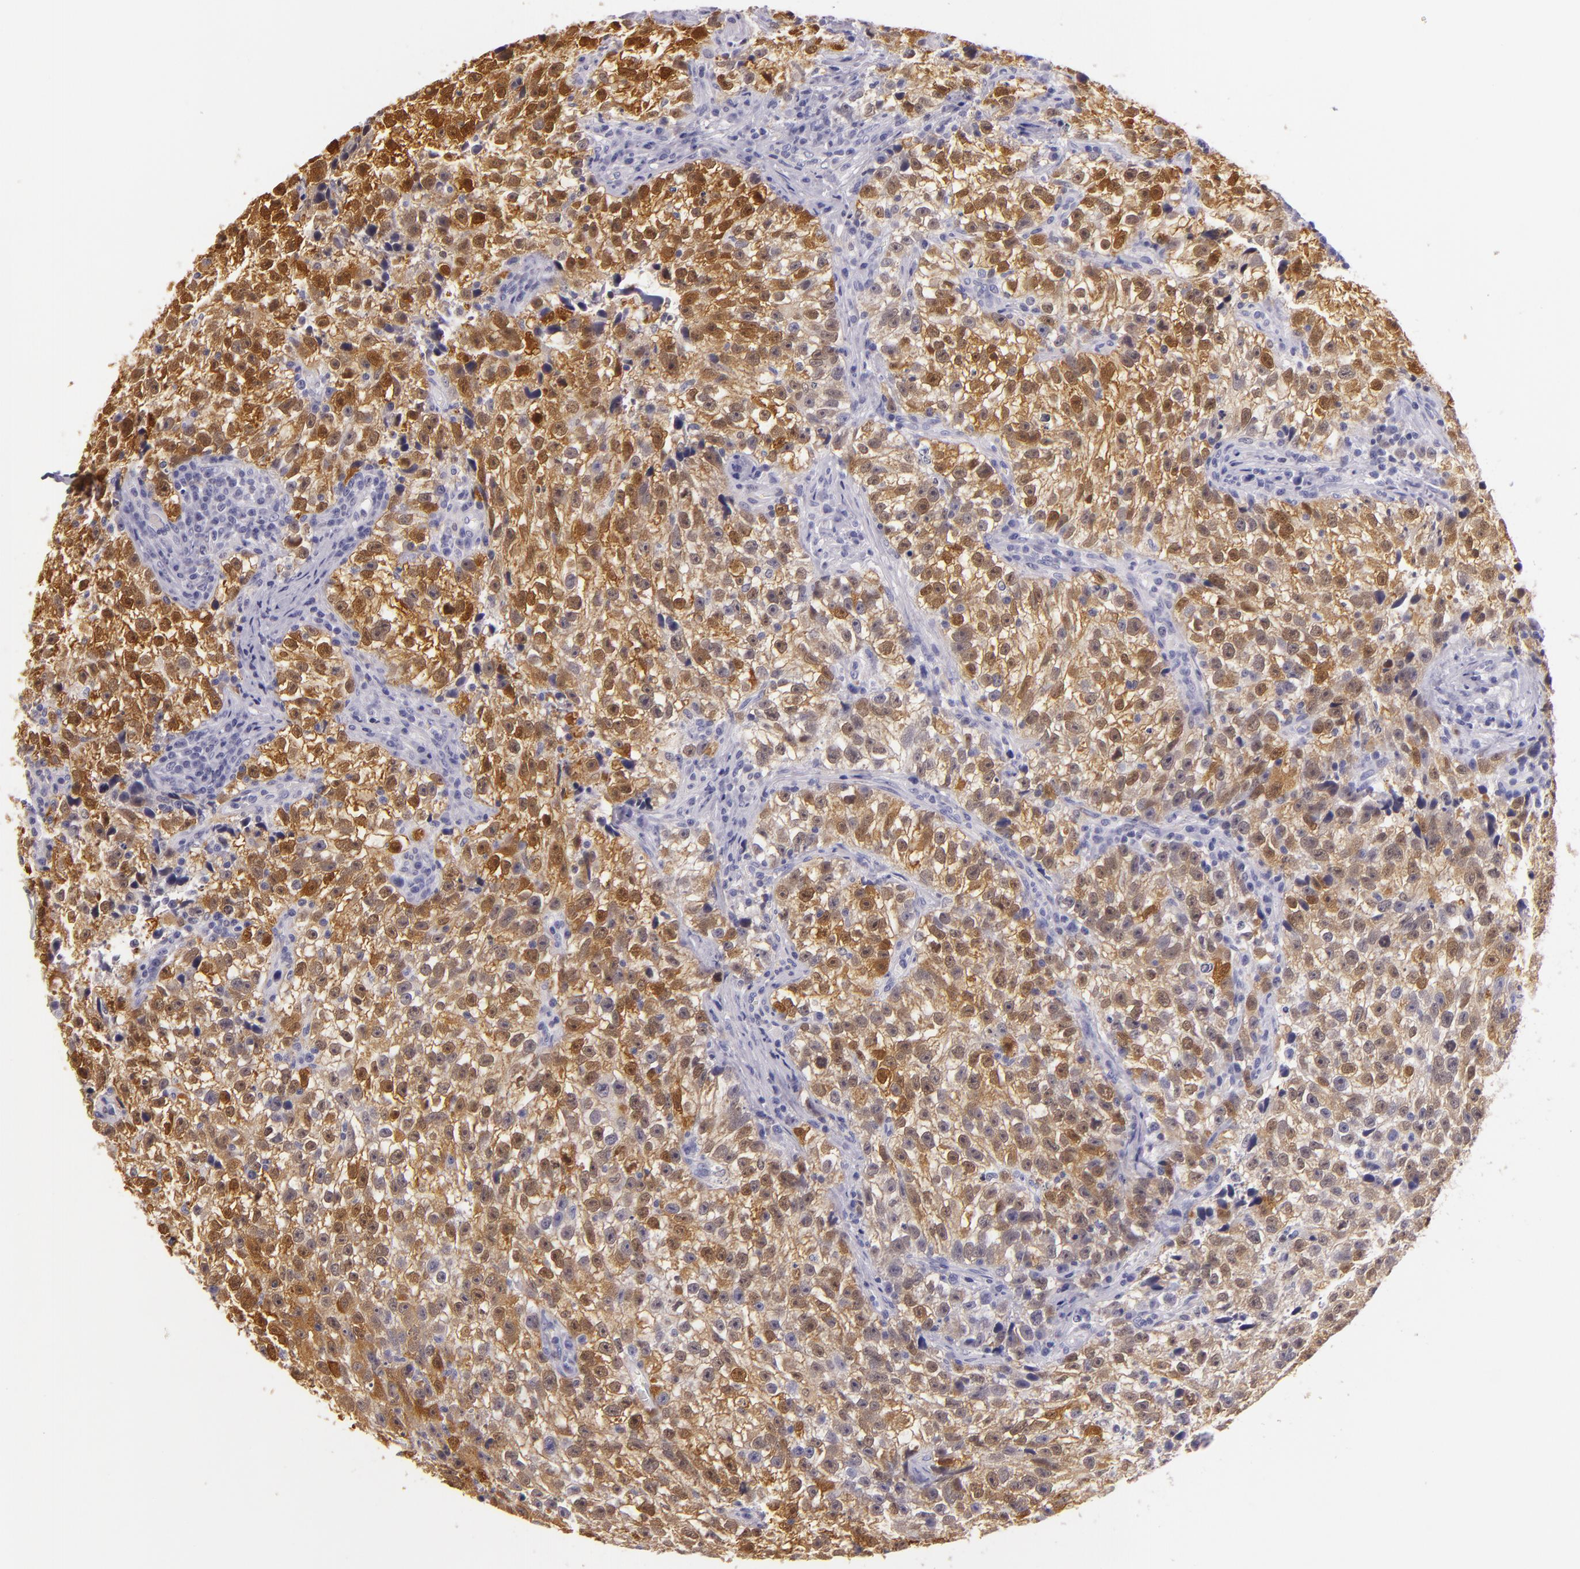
{"staining": {"intensity": "moderate", "quantity": "25%-75%", "location": "nuclear"}, "tissue": "testis cancer", "cell_type": "Tumor cells", "image_type": "cancer", "snomed": [{"axis": "morphology", "description": "Seminoma, NOS"}, {"axis": "topography", "description": "Testis"}], "caption": "There is medium levels of moderate nuclear expression in tumor cells of seminoma (testis), as demonstrated by immunohistochemical staining (brown color).", "gene": "MT1A", "patient": {"sex": "male", "age": 38}}